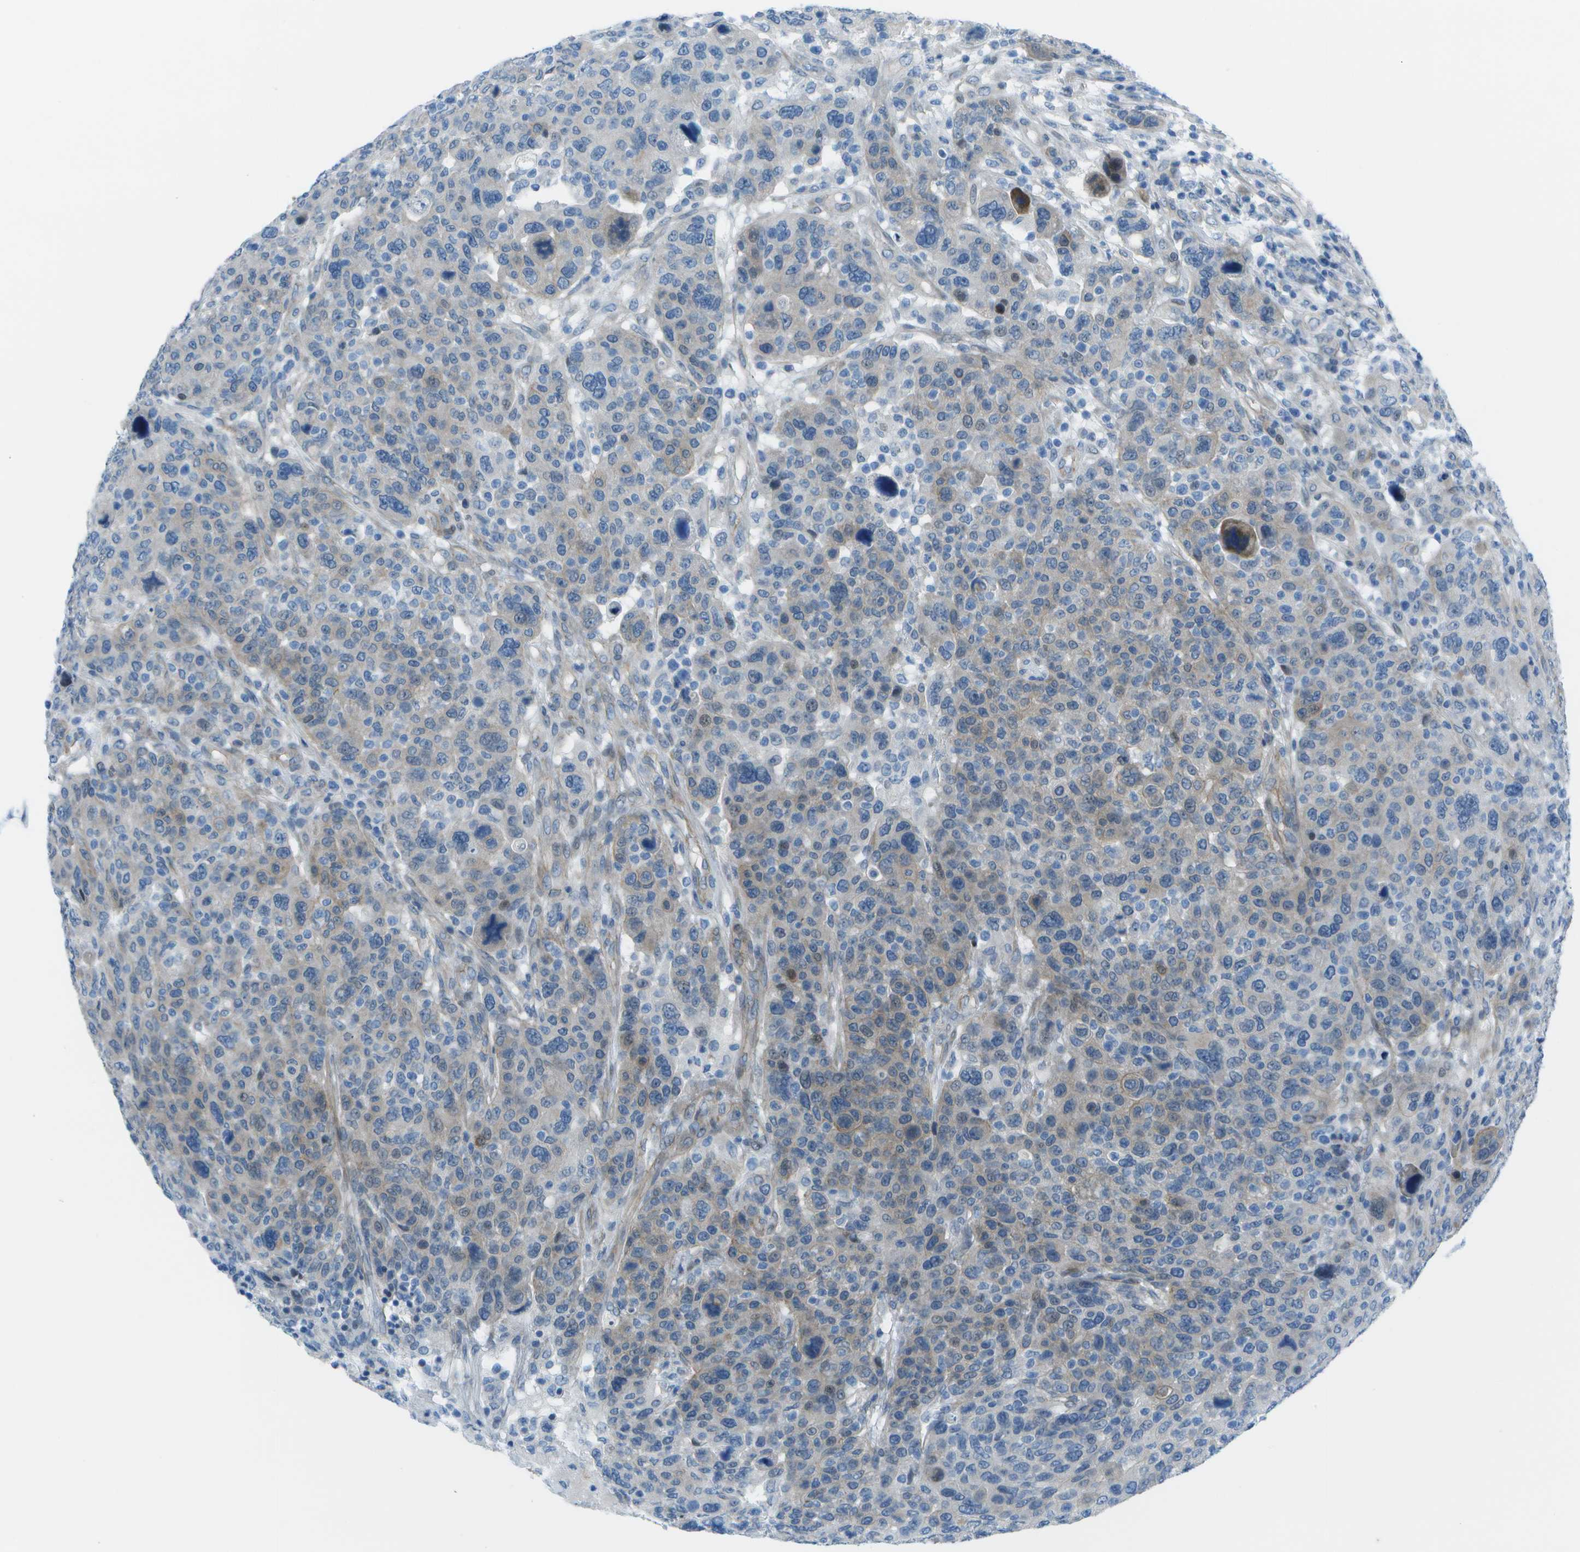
{"staining": {"intensity": "weak", "quantity": "<25%", "location": "cytoplasmic/membranous"}, "tissue": "breast cancer", "cell_type": "Tumor cells", "image_type": "cancer", "snomed": [{"axis": "morphology", "description": "Duct carcinoma"}, {"axis": "topography", "description": "Breast"}], "caption": "Tumor cells show no significant positivity in breast invasive ductal carcinoma.", "gene": "SORBS3", "patient": {"sex": "female", "age": 50}}